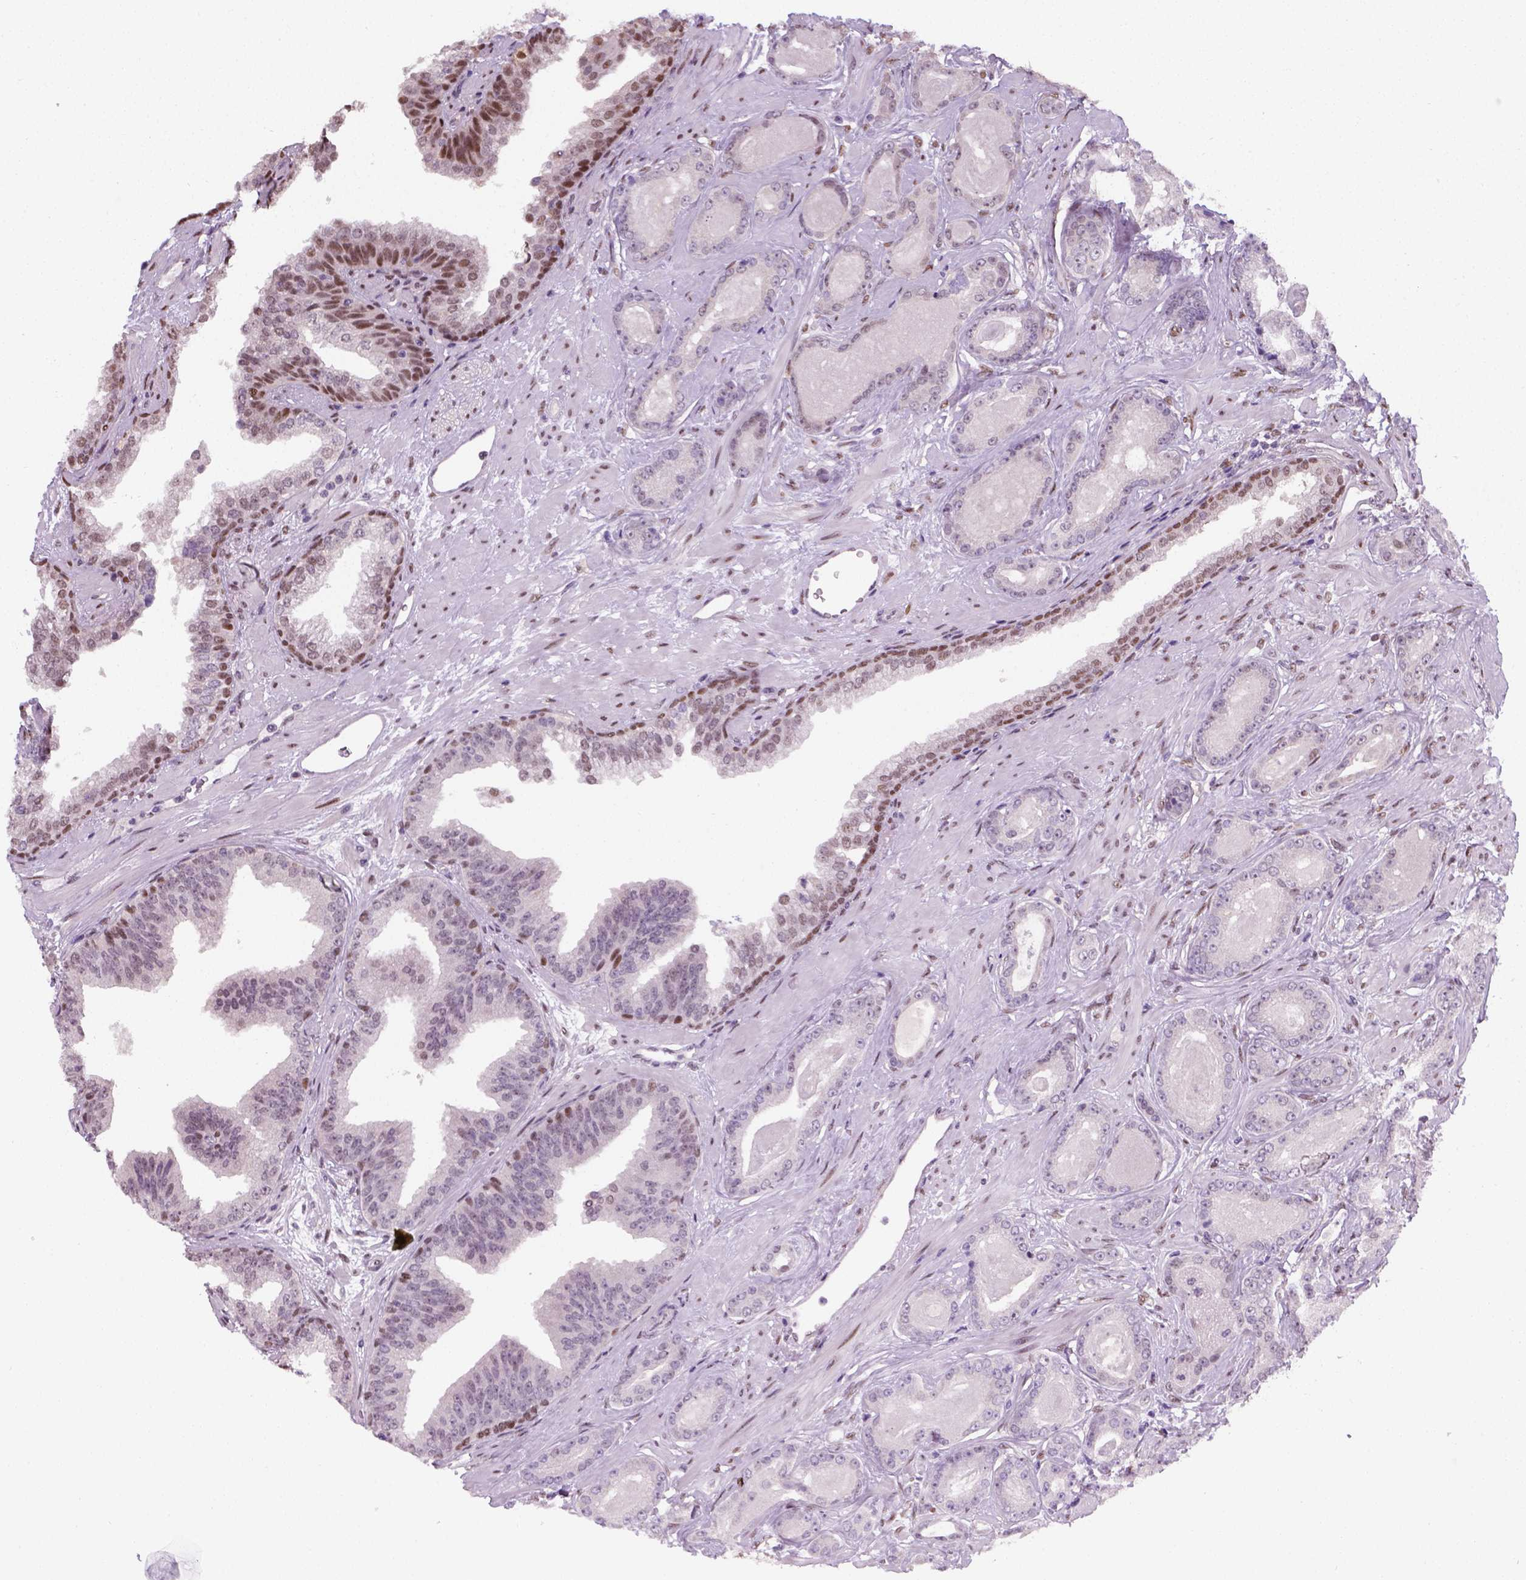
{"staining": {"intensity": "negative", "quantity": "none", "location": "none"}, "tissue": "prostate cancer", "cell_type": "Tumor cells", "image_type": "cancer", "snomed": [{"axis": "morphology", "description": "Adenocarcinoma, Low grade"}, {"axis": "topography", "description": "Prostate"}], "caption": "Immunohistochemical staining of human prostate cancer reveals no significant expression in tumor cells. (Brightfield microscopy of DAB (3,3'-diaminobenzidine) immunohistochemistry (IHC) at high magnification).", "gene": "C1orf112", "patient": {"sex": "male", "age": 61}}